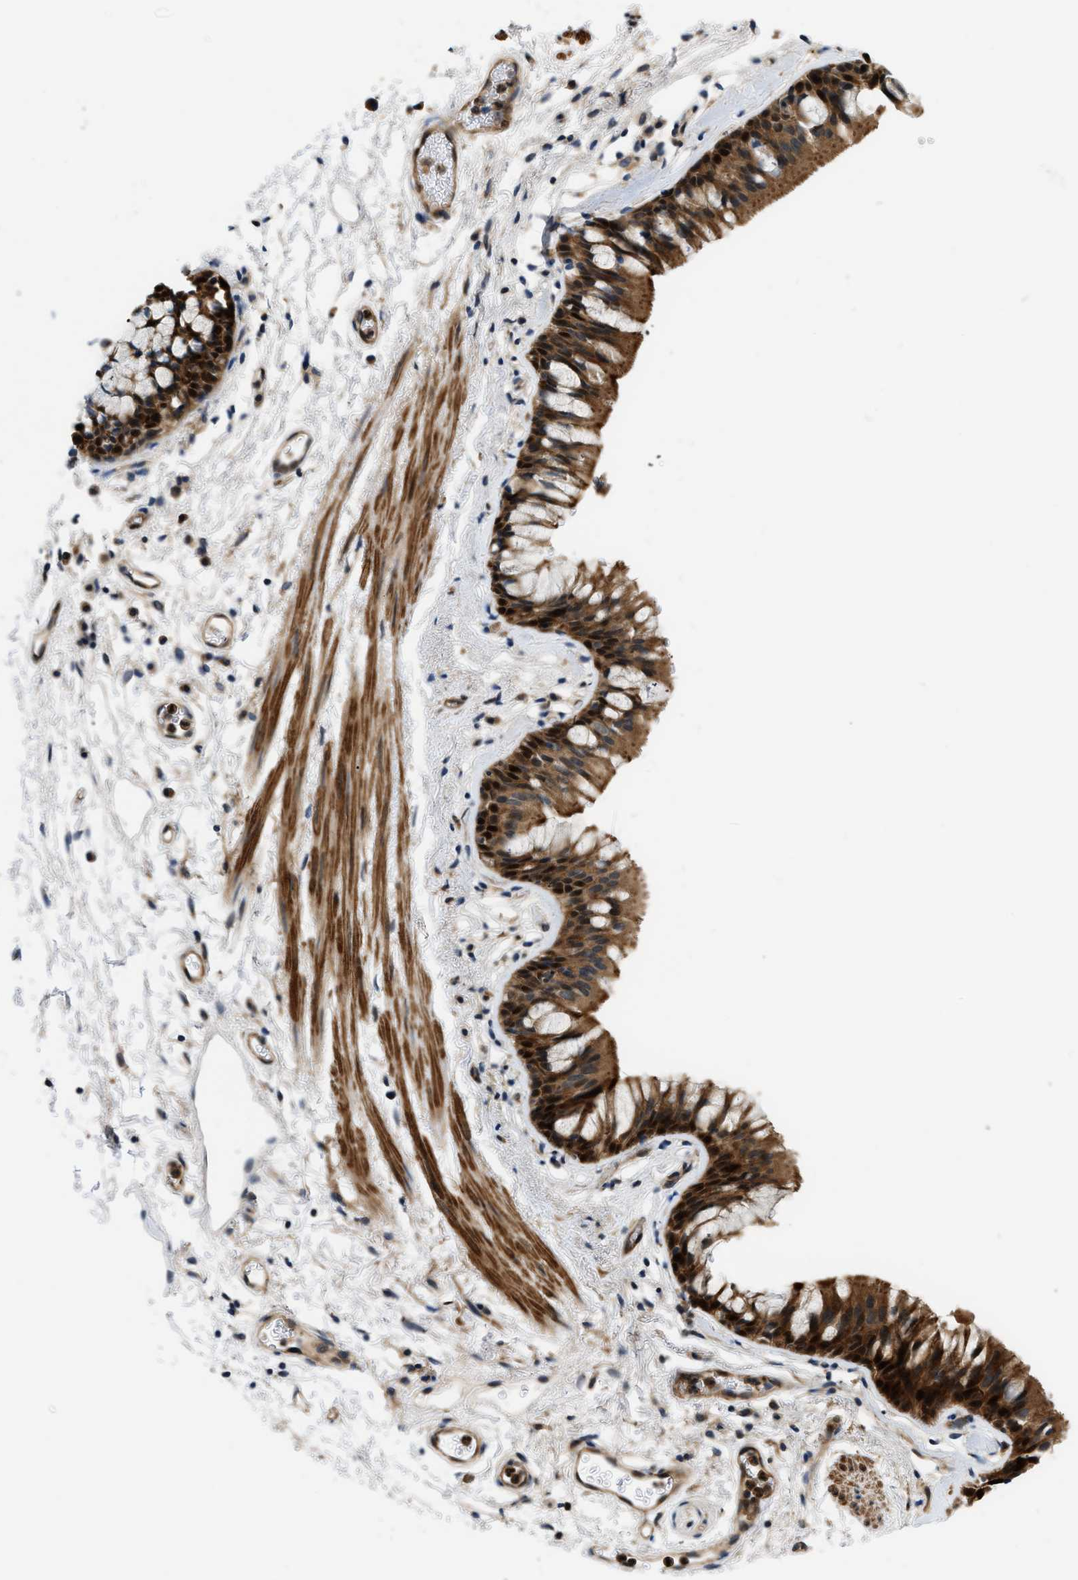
{"staining": {"intensity": "moderate", "quantity": ">75%", "location": "cytoplasmic/membranous"}, "tissue": "bronchus", "cell_type": "Respiratory epithelial cells", "image_type": "normal", "snomed": [{"axis": "morphology", "description": "Normal tissue, NOS"}, {"axis": "topography", "description": "Cartilage tissue"}, {"axis": "topography", "description": "Bronchus"}], "caption": "Respiratory epithelial cells show medium levels of moderate cytoplasmic/membranous expression in approximately >75% of cells in normal bronchus.", "gene": "GPR31", "patient": {"sex": "female", "age": 53}}